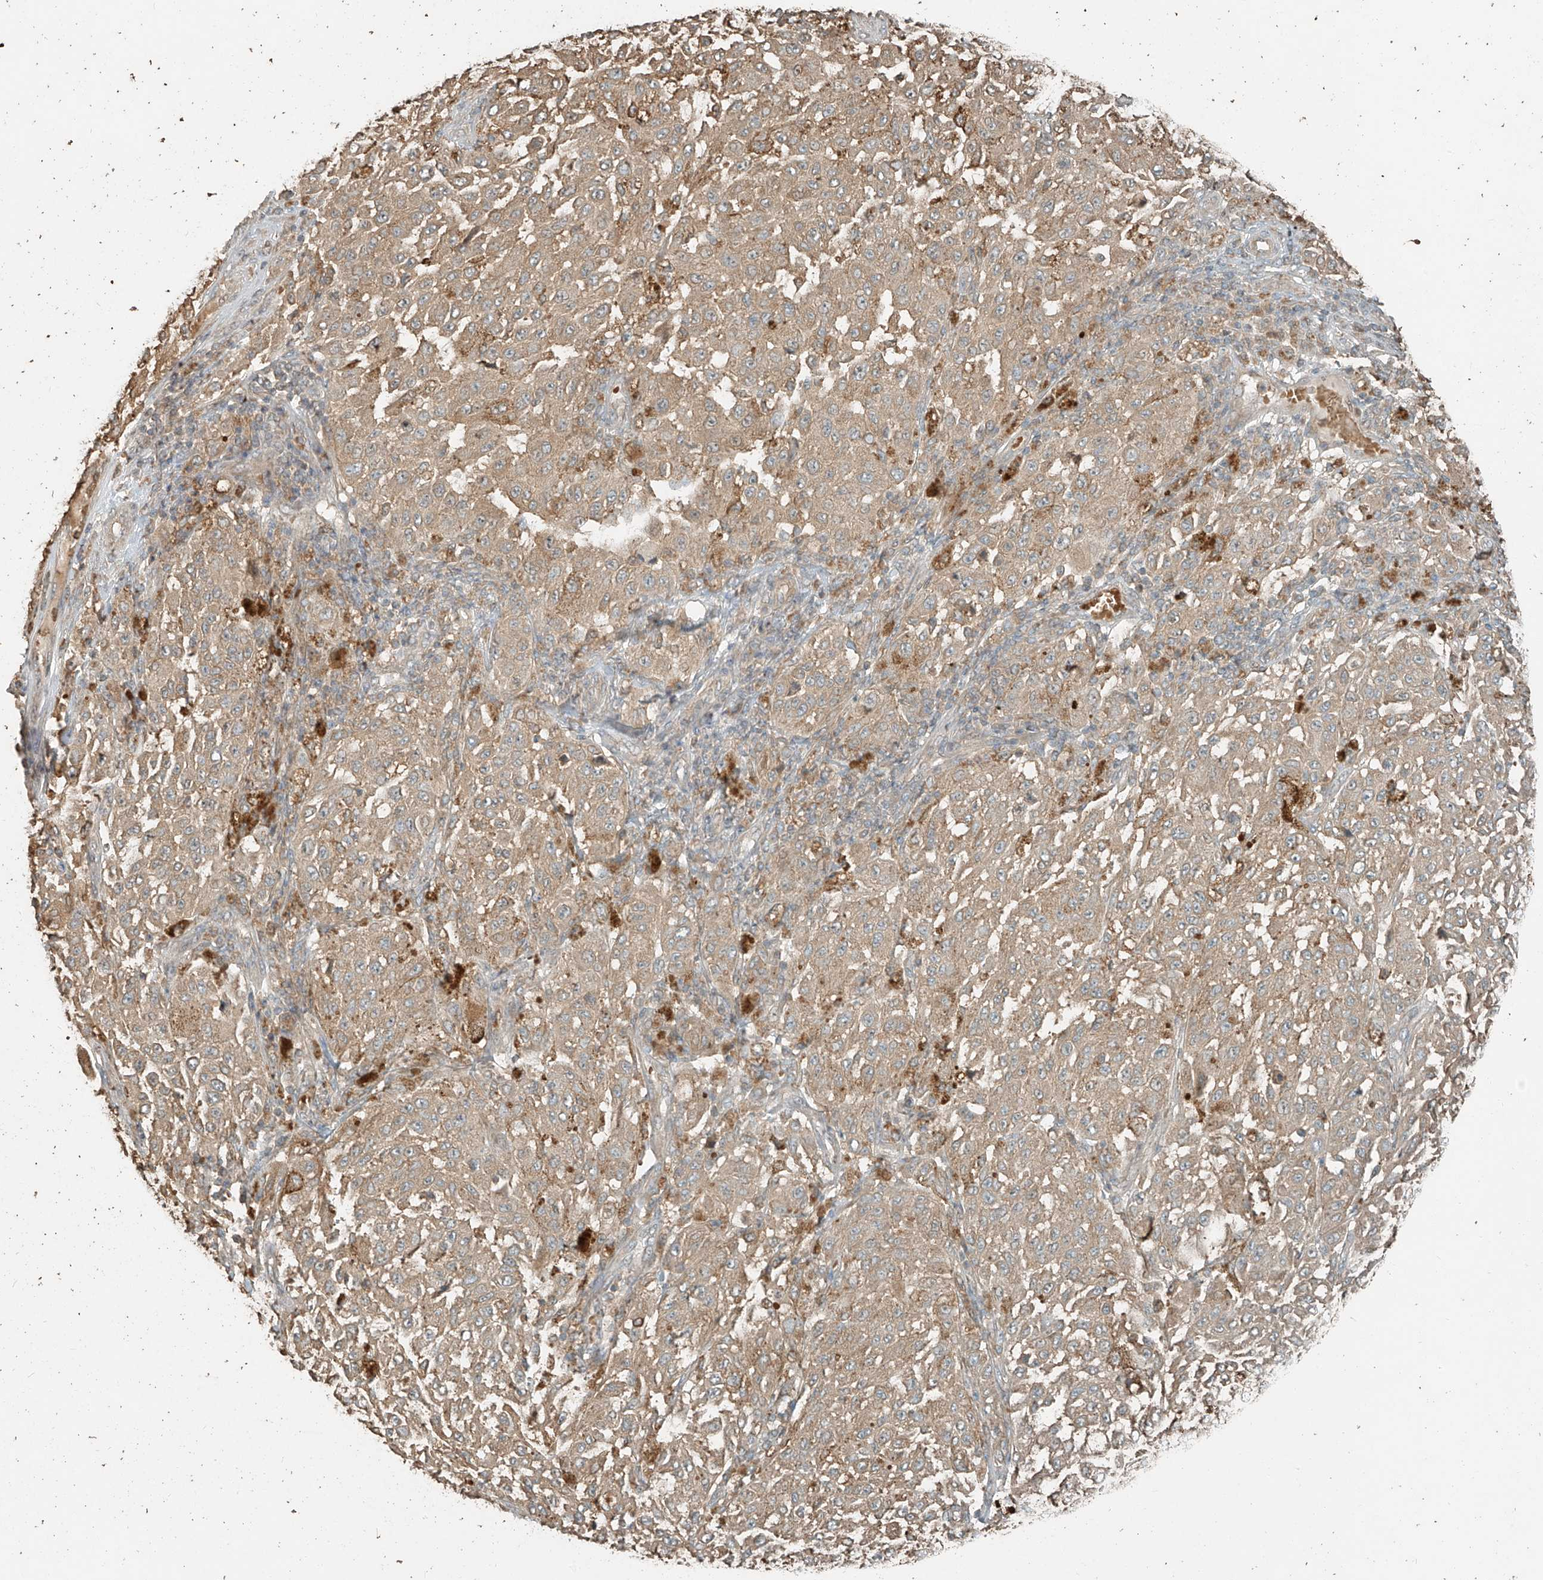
{"staining": {"intensity": "moderate", "quantity": ">75%", "location": "cytoplasmic/membranous"}, "tissue": "melanoma", "cell_type": "Tumor cells", "image_type": "cancer", "snomed": [{"axis": "morphology", "description": "Malignant melanoma, NOS"}, {"axis": "topography", "description": "Skin"}], "caption": "Brown immunohistochemical staining in malignant melanoma reveals moderate cytoplasmic/membranous staining in about >75% of tumor cells. The protein is stained brown, and the nuclei are stained in blue (DAB IHC with brightfield microscopy, high magnification).", "gene": "RFTN2", "patient": {"sex": "female", "age": 64}}